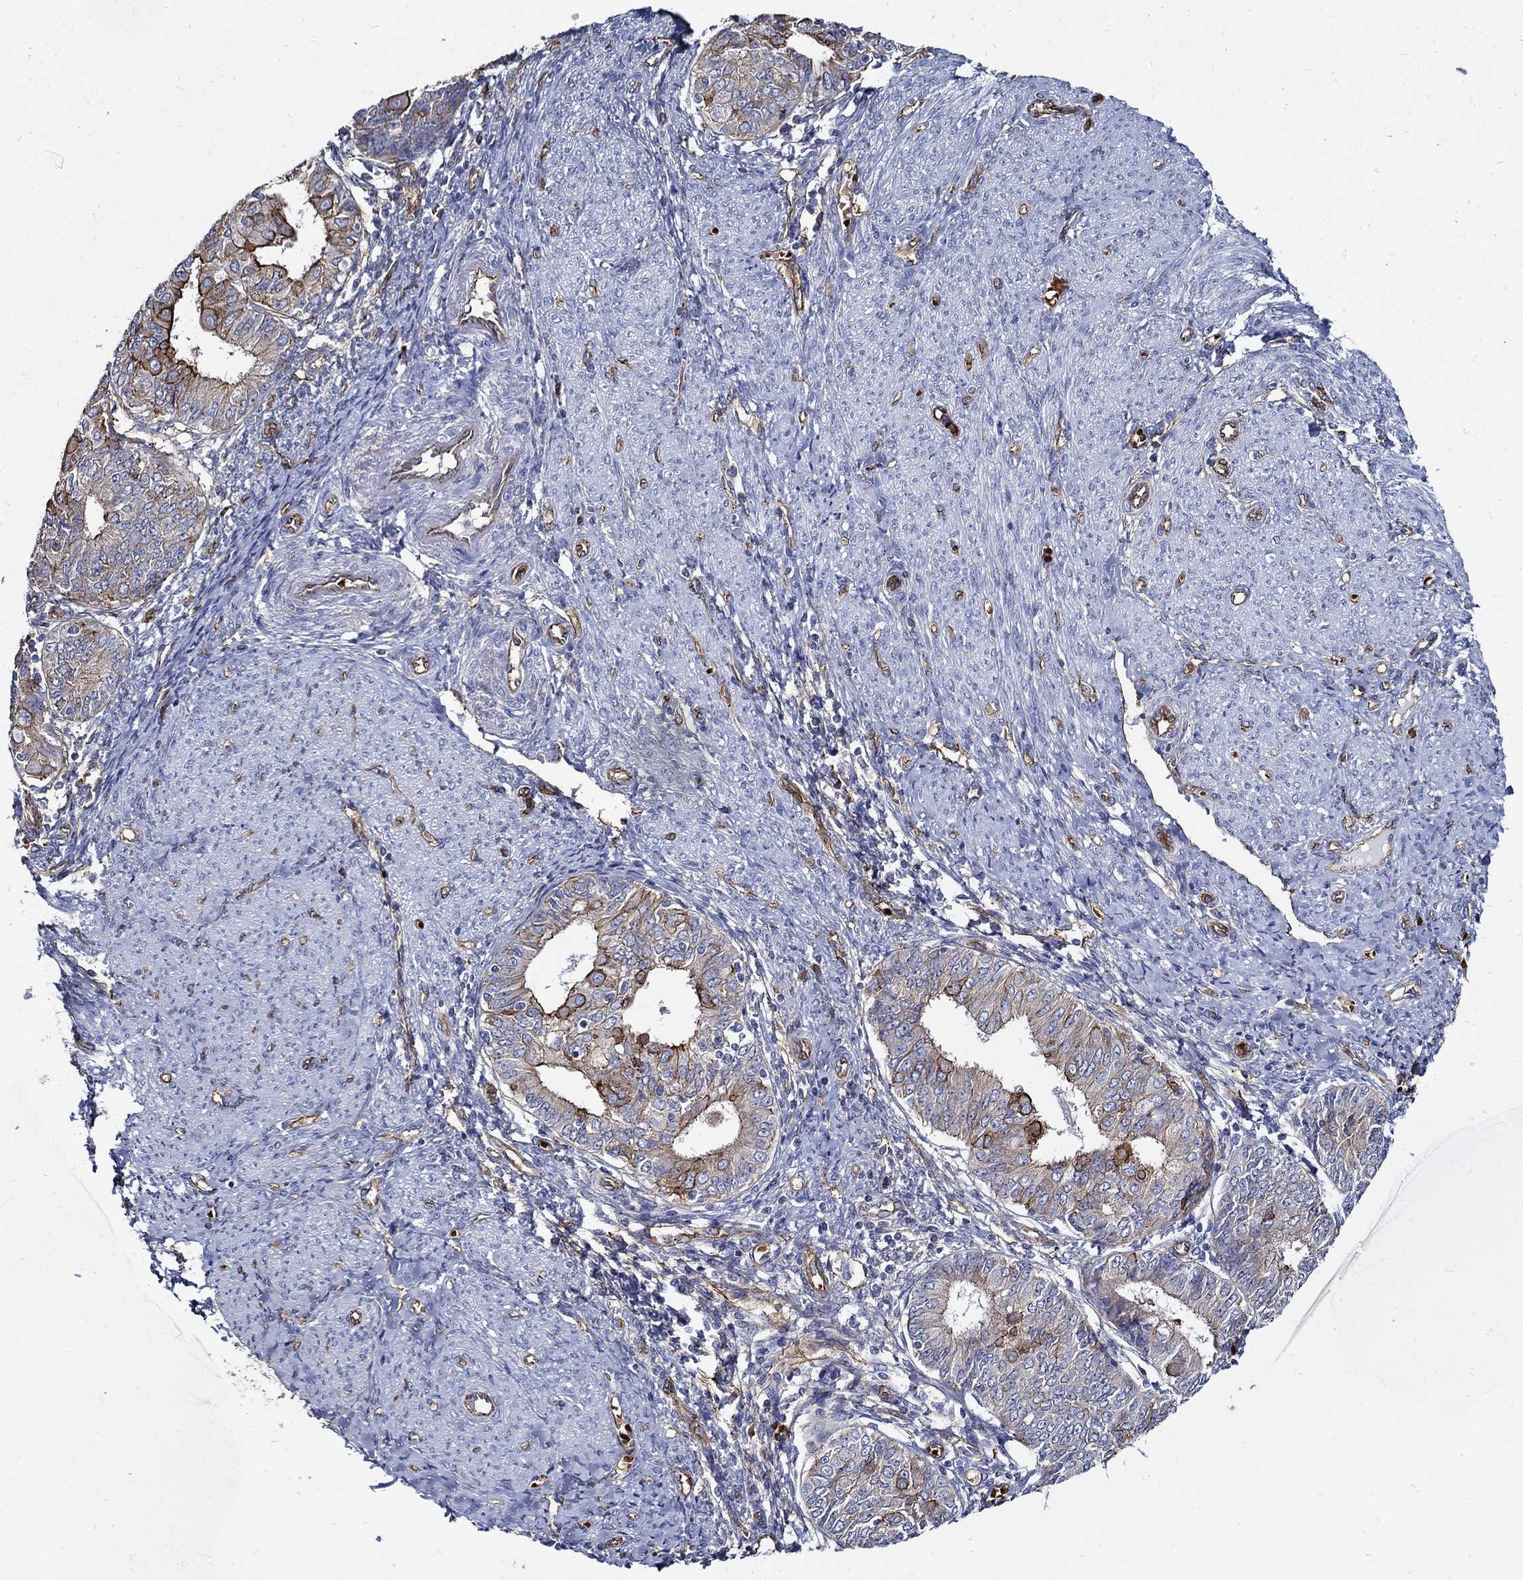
{"staining": {"intensity": "strong", "quantity": "25%-75%", "location": "cytoplasmic/membranous"}, "tissue": "endometrial cancer", "cell_type": "Tumor cells", "image_type": "cancer", "snomed": [{"axis": "morphology", "description": "Adenocarcinoma, NOS"}, {"axis": "topography", "description": "Endometrium"}], "caption": "Endometrial cancer (adenocarcinoma) stained with immunohistochemistry reveals strong cytoplasmic/membranous staining in approximately 25%-75% of tumor cells.", "gene": "APBB3", "patient": {"sex": "female", "age": 68}}